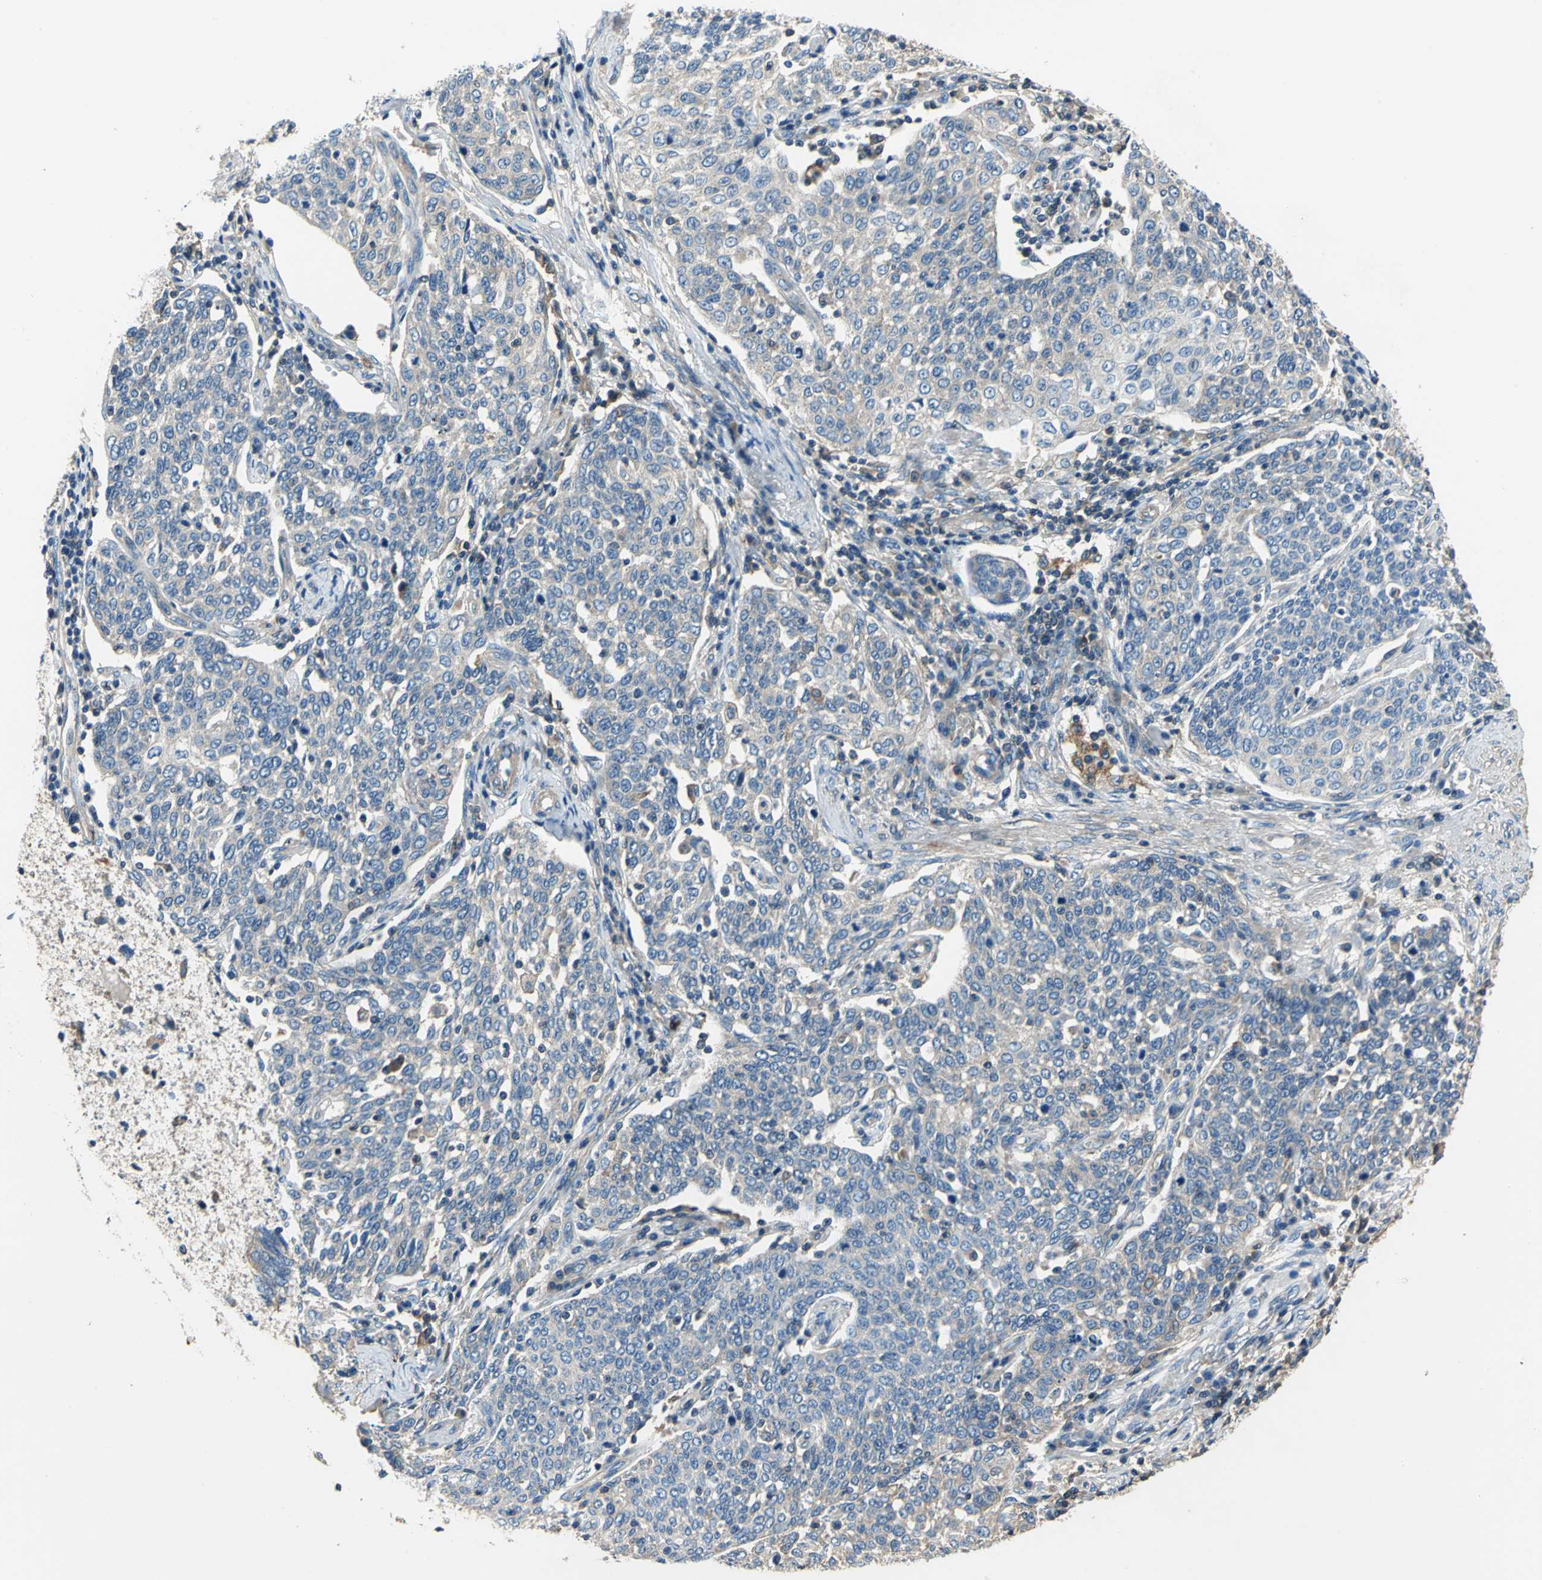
{"staining": {"intensity": "weak", "quantity": "25%-75%", "location": "cytoplasmic/membranous"}, "tissue": "cervical cancer", "cell_type": "Tumor cells", "image_type": "cancer", "snomed": [{"axis": "morphology", "description": "Squamous cell carcinoma, NOS"}, {"axis": "topography", "description": "Cervix"}], "caption": "Protein expression analysis of cervical squamous cell carcinoma reveals weak cytoplasmic/membranous expression in about 25%-75% of tumor cells.", "gene": "DDX3Y", "patient": {"sex": "female", "age": 34}}